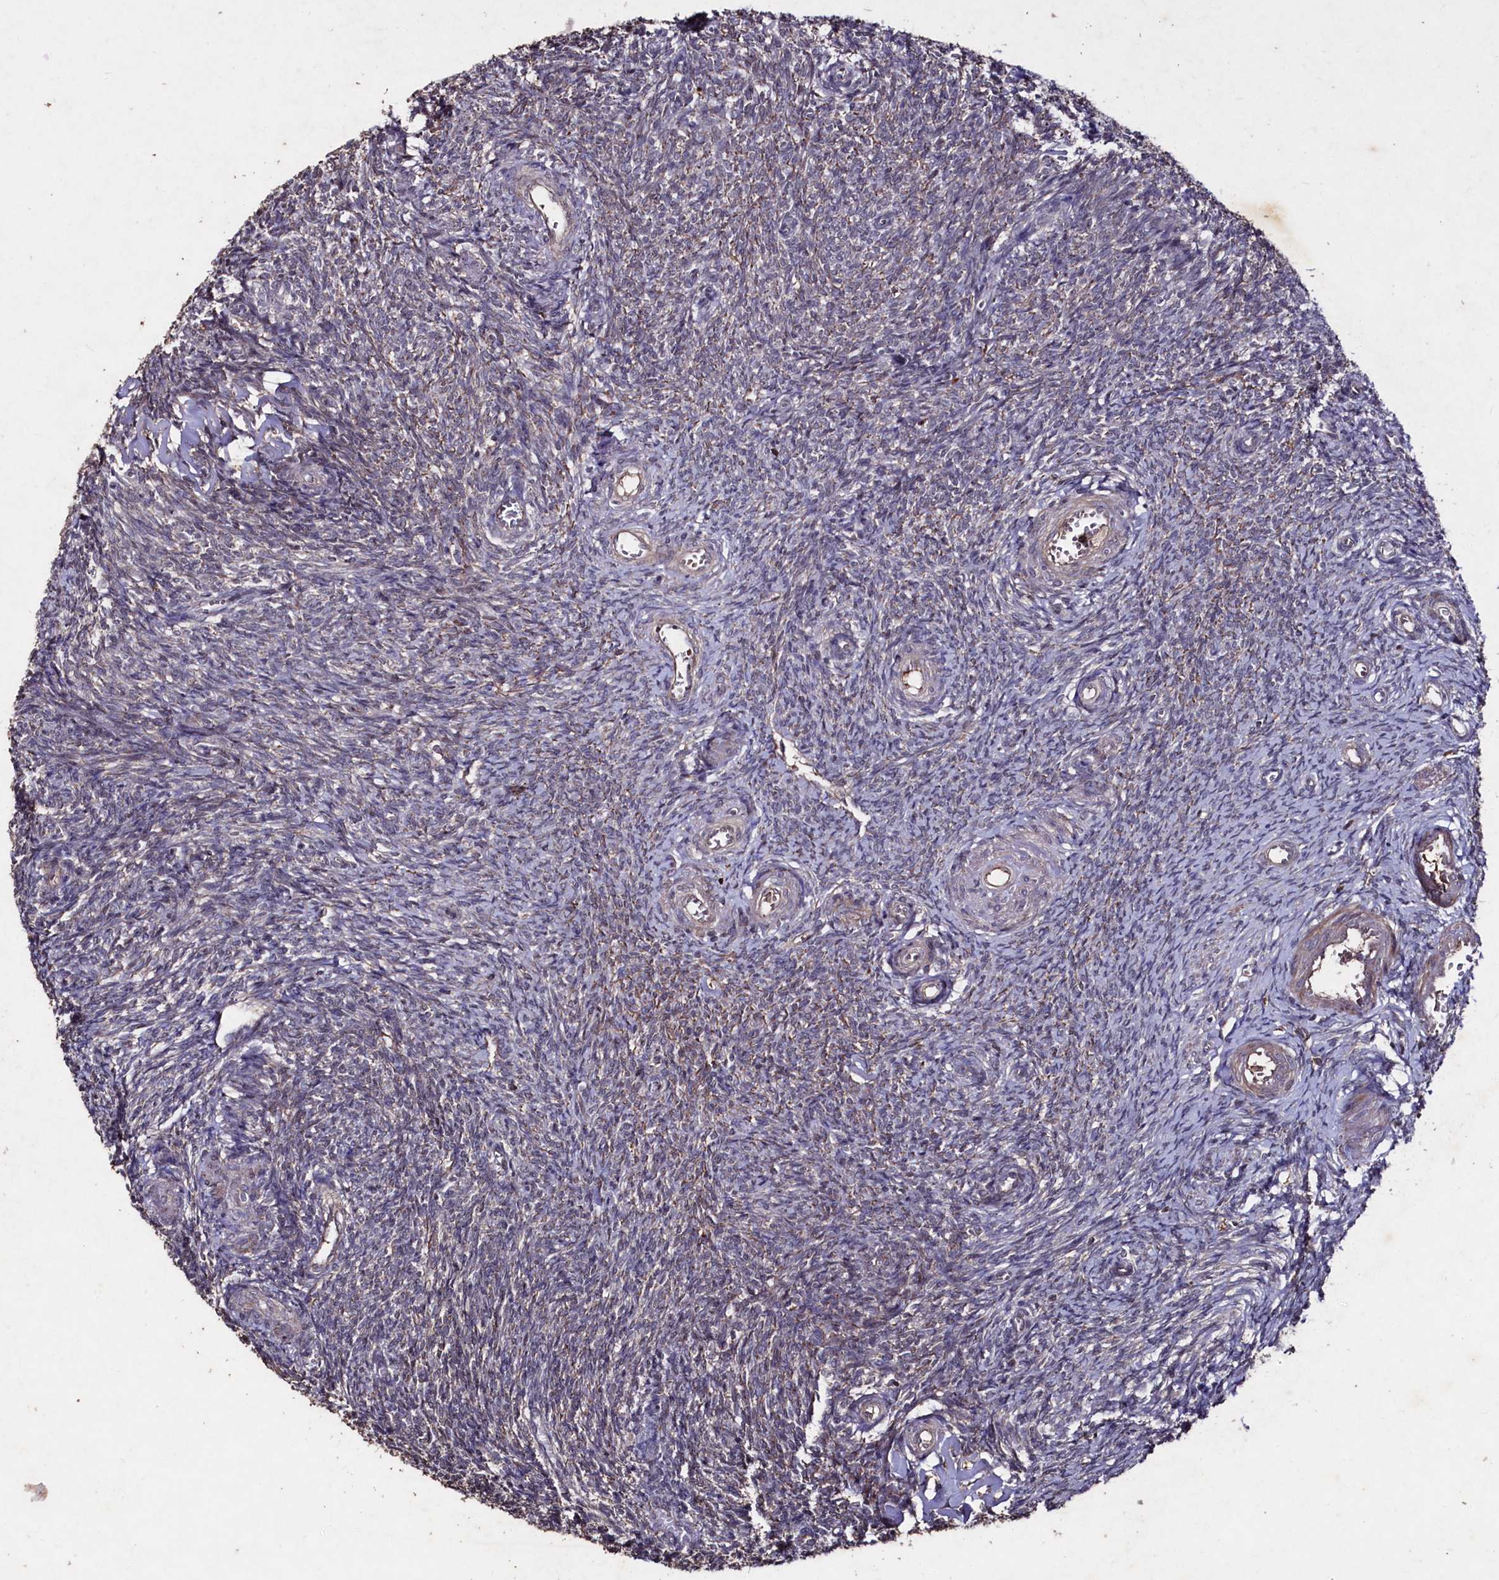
{"staining": {"intensity": "weak", "quantity": "<25%", "location": "nuclear"}, "tissue": "ovary", "cell_type": "Ovarian stroma cells", "image_type": "normal", "snomed": [{"axis": "morphology", "description": "Normal tissue, NOS"}, {"axis": "topography", "description": "Ovary"}], "caption": "This is a photomicrograph of immunohistochemistry staining of normal ovary, which shows no expression in ovarian stroma cells.", "gene": "MYO1H", "patient": {"sex": "female", "age": 44}}